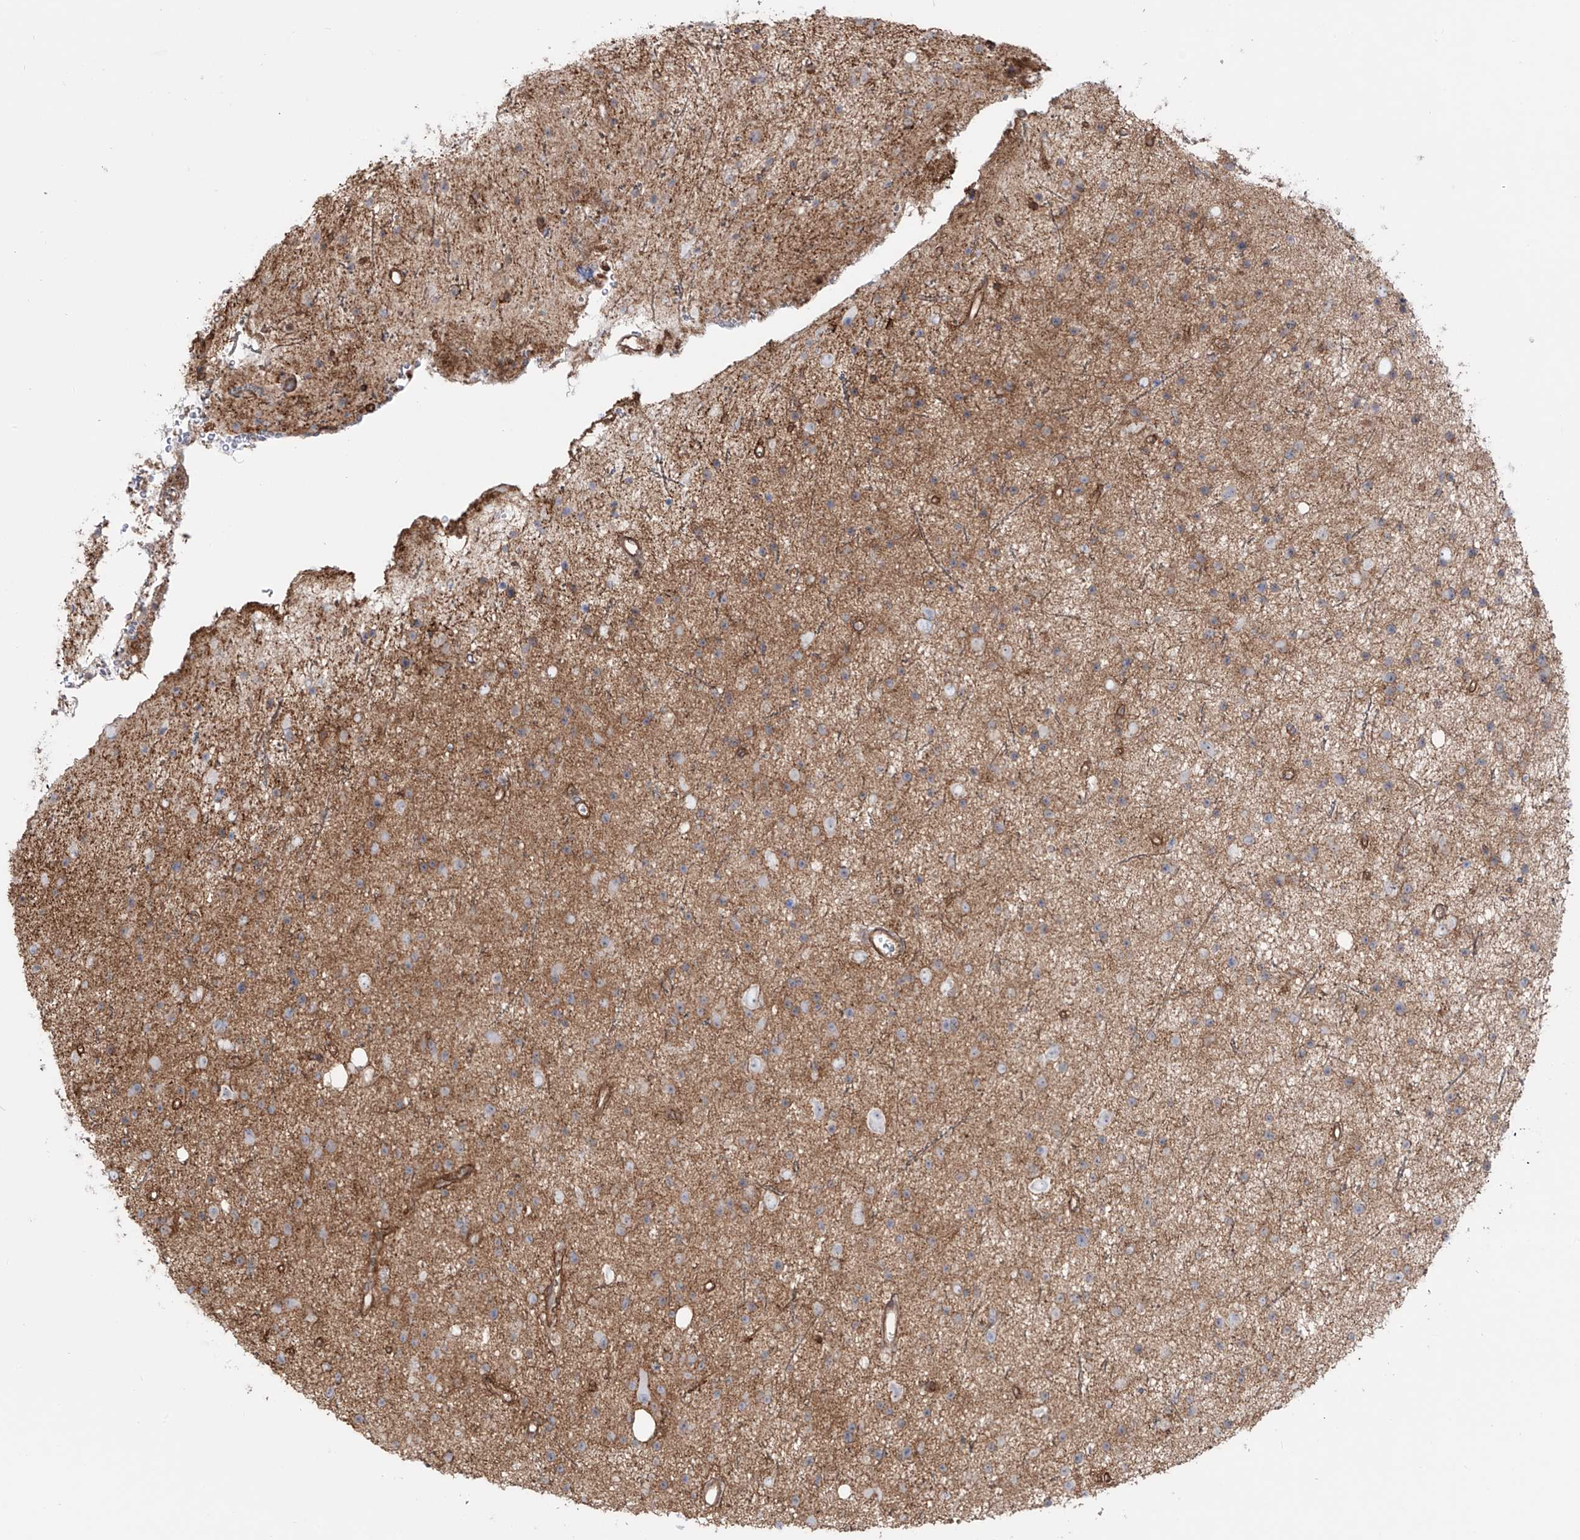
{"staining": {"intensity": "moderate", "quantity": "25%-75%", "location": "cytoplasmic/membranous"}, "tissue": "glioma", "cell_type": "Tumor cells", "image_type": "cancer", "snomed": [{"axis": "morphology", "description": "Glioma, malignant, Low grade"}, {"axis": "topography", "description": "Cerebral cortex"}], "caption": "This is a histology image of IHC staining of malignant low-grade glioma, which shows moderate staining in the cytoplasmic/membranous of tumor cells.", "gene": "ZNF180", "patient": {"sex": "female", "age": 39}}